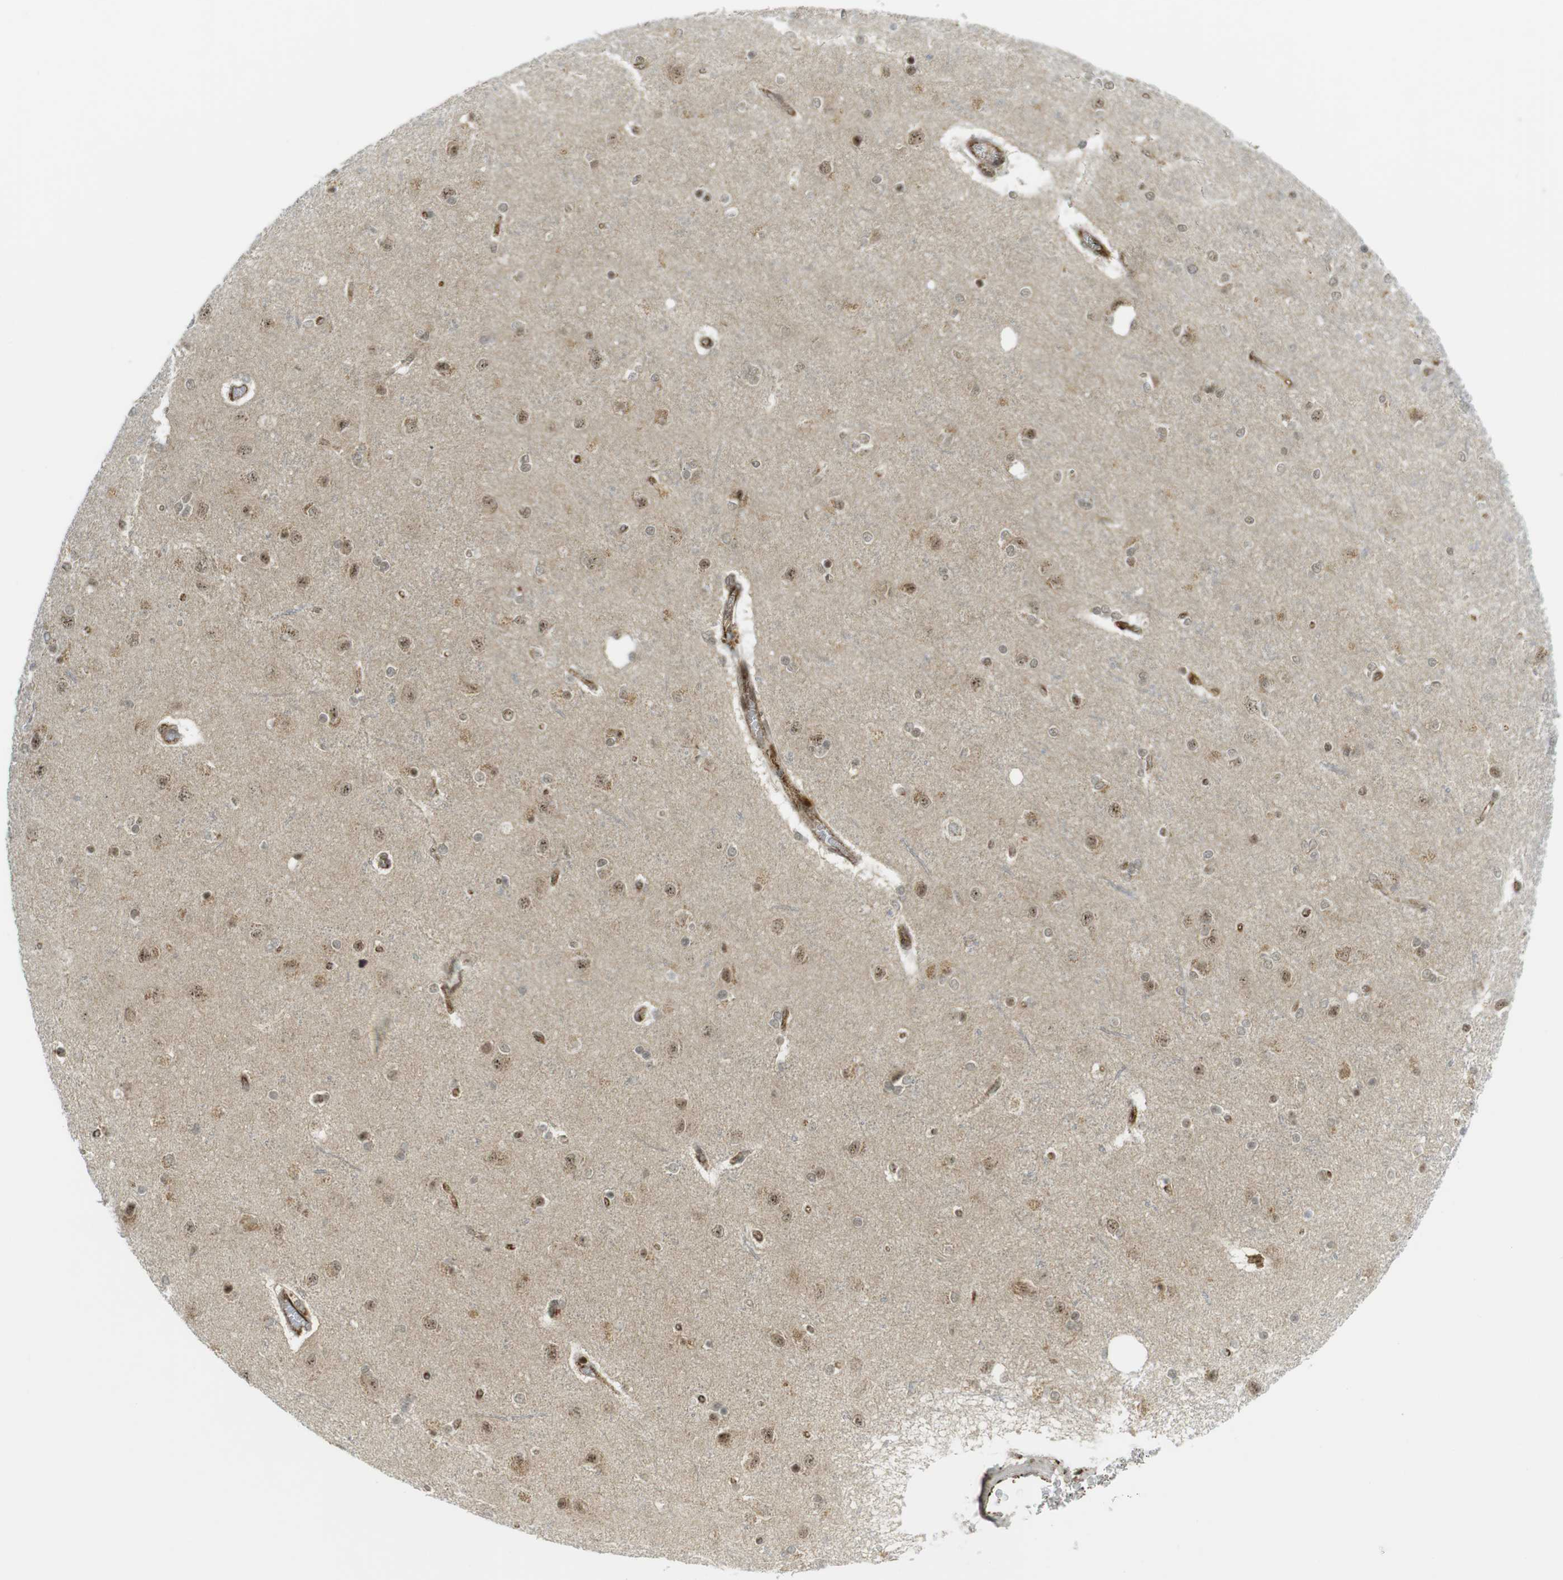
{"staining": {"intensity": "moderate", "quantity": ">75%", "location": "cytoplasmic/membranous,nuclear"}, "tissue": "cerebral cortex", "cell_type": "Endothelial cells", "image_type": "normal", "snomed": [{"axis": "morphology", "description": "Normal tissue, NOS"}, {"axis": "topography", "description": "Cerebral cortex"}], "caption": "This image demonstrates unremarkable cerebral cortex stained with immunohistochemistry (IHC) to label a protein in brown. The cytoplasmic/membranous,nuclear of endothelial cells show moderate positivity for the protein. Nuclei are counter-stained blue.", "gene": "PPP1R13B", "patient": {"sex": "female", "age": 54}}